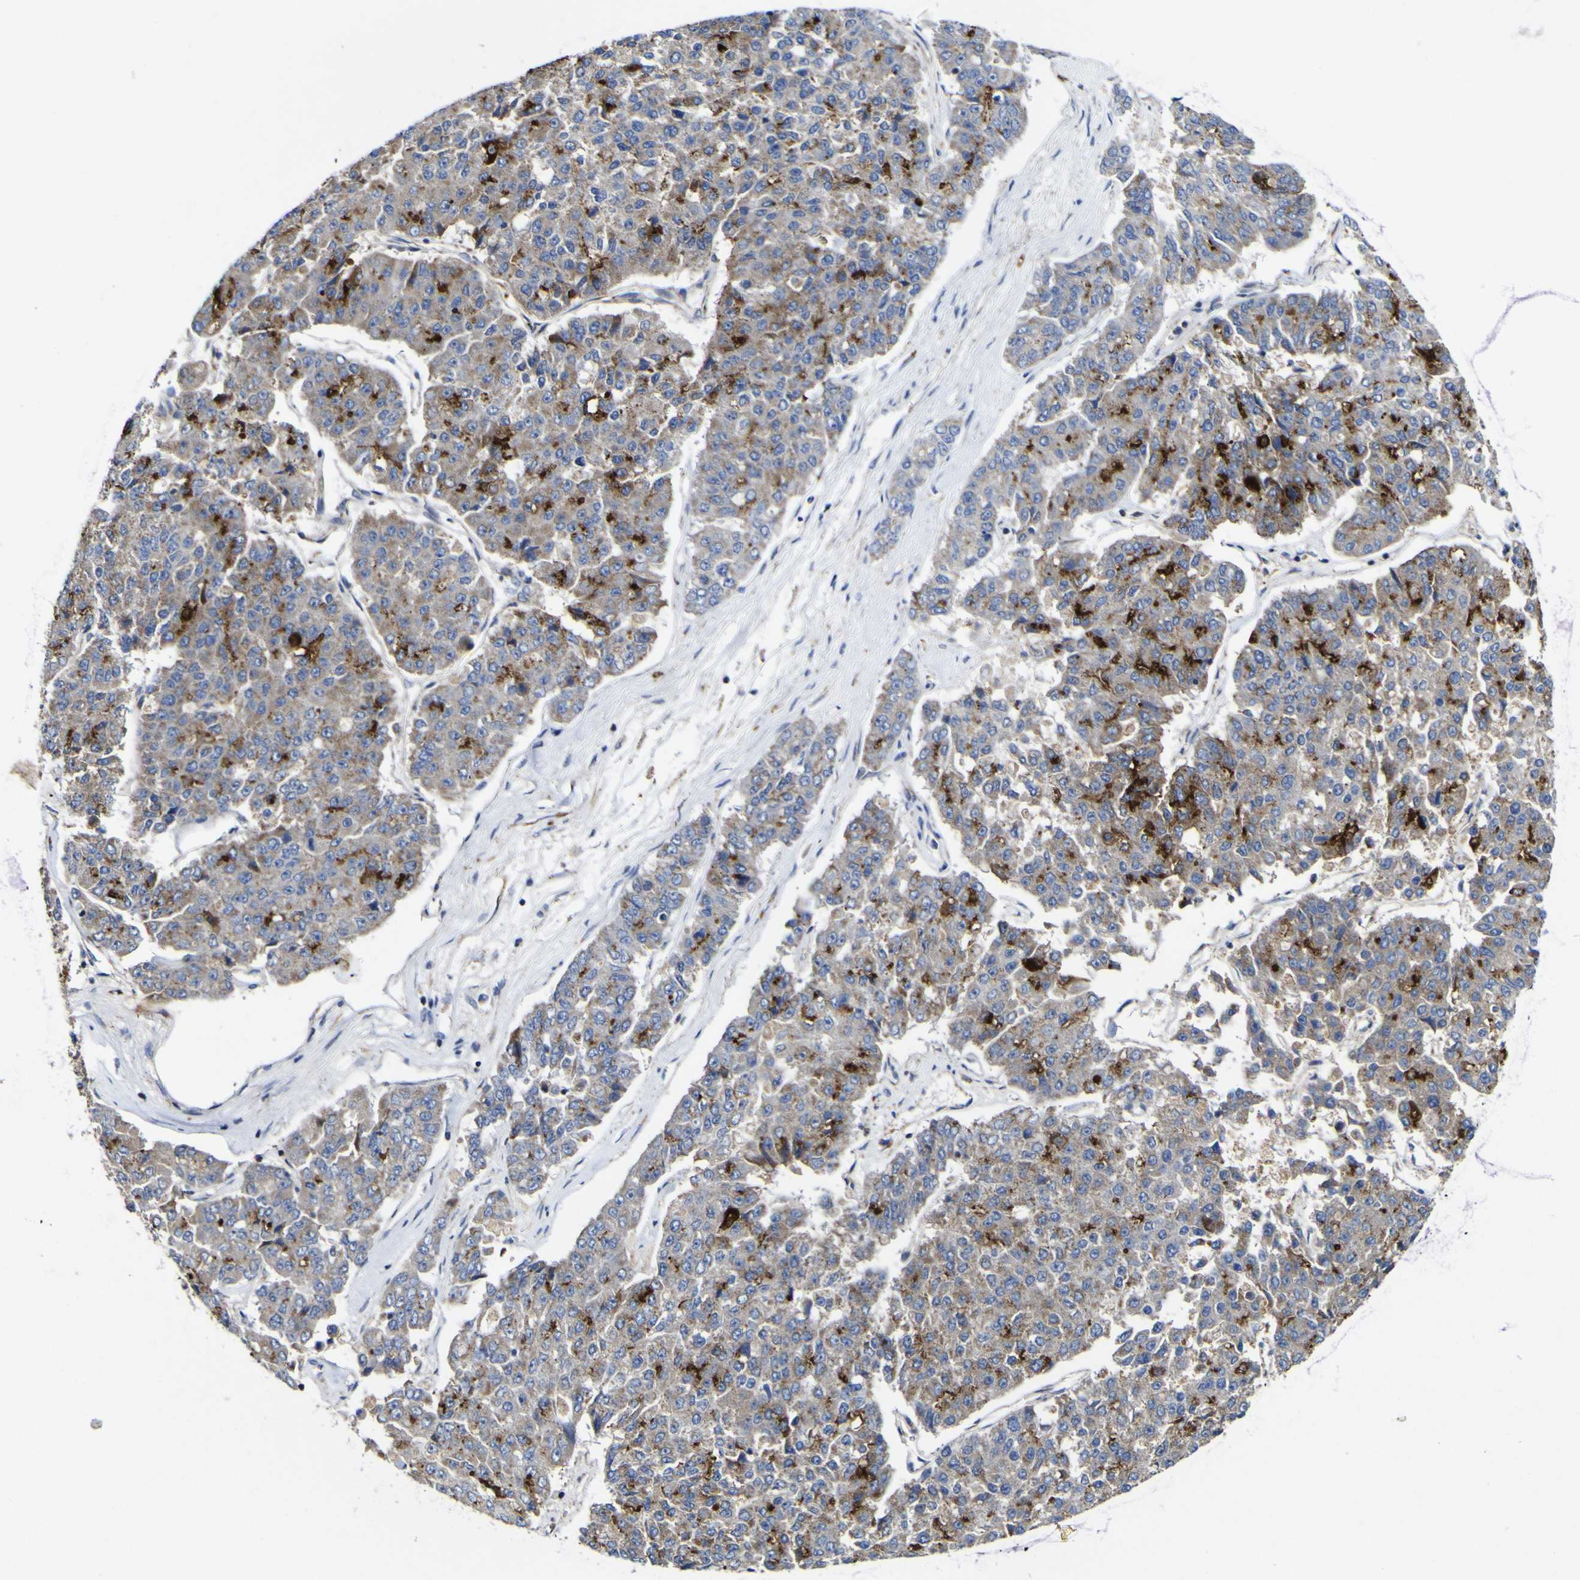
{"staining": {"intensity": "strong", "quantity": "<25%", "location": "cytoplasmic/membranous"}, "tissue": "pancreatic cancer", "cell_type": "Tumor cells", "image_type": "cancer", "snomed": [{"axis": "morphology", "description": "Adenocarcinoma, NOS"}, {"axis": "topography", "description": "Pancreas"}], "caption": "About <25% of tumor cells in human adenocarcinoma (pancreatic) demonstrate strong cytoplasmic/membranous protein expression as visualized by brown immunohistochemical staining.", "gene": "CCDC90B", "patient": {"sex": "male", "age": 50}}